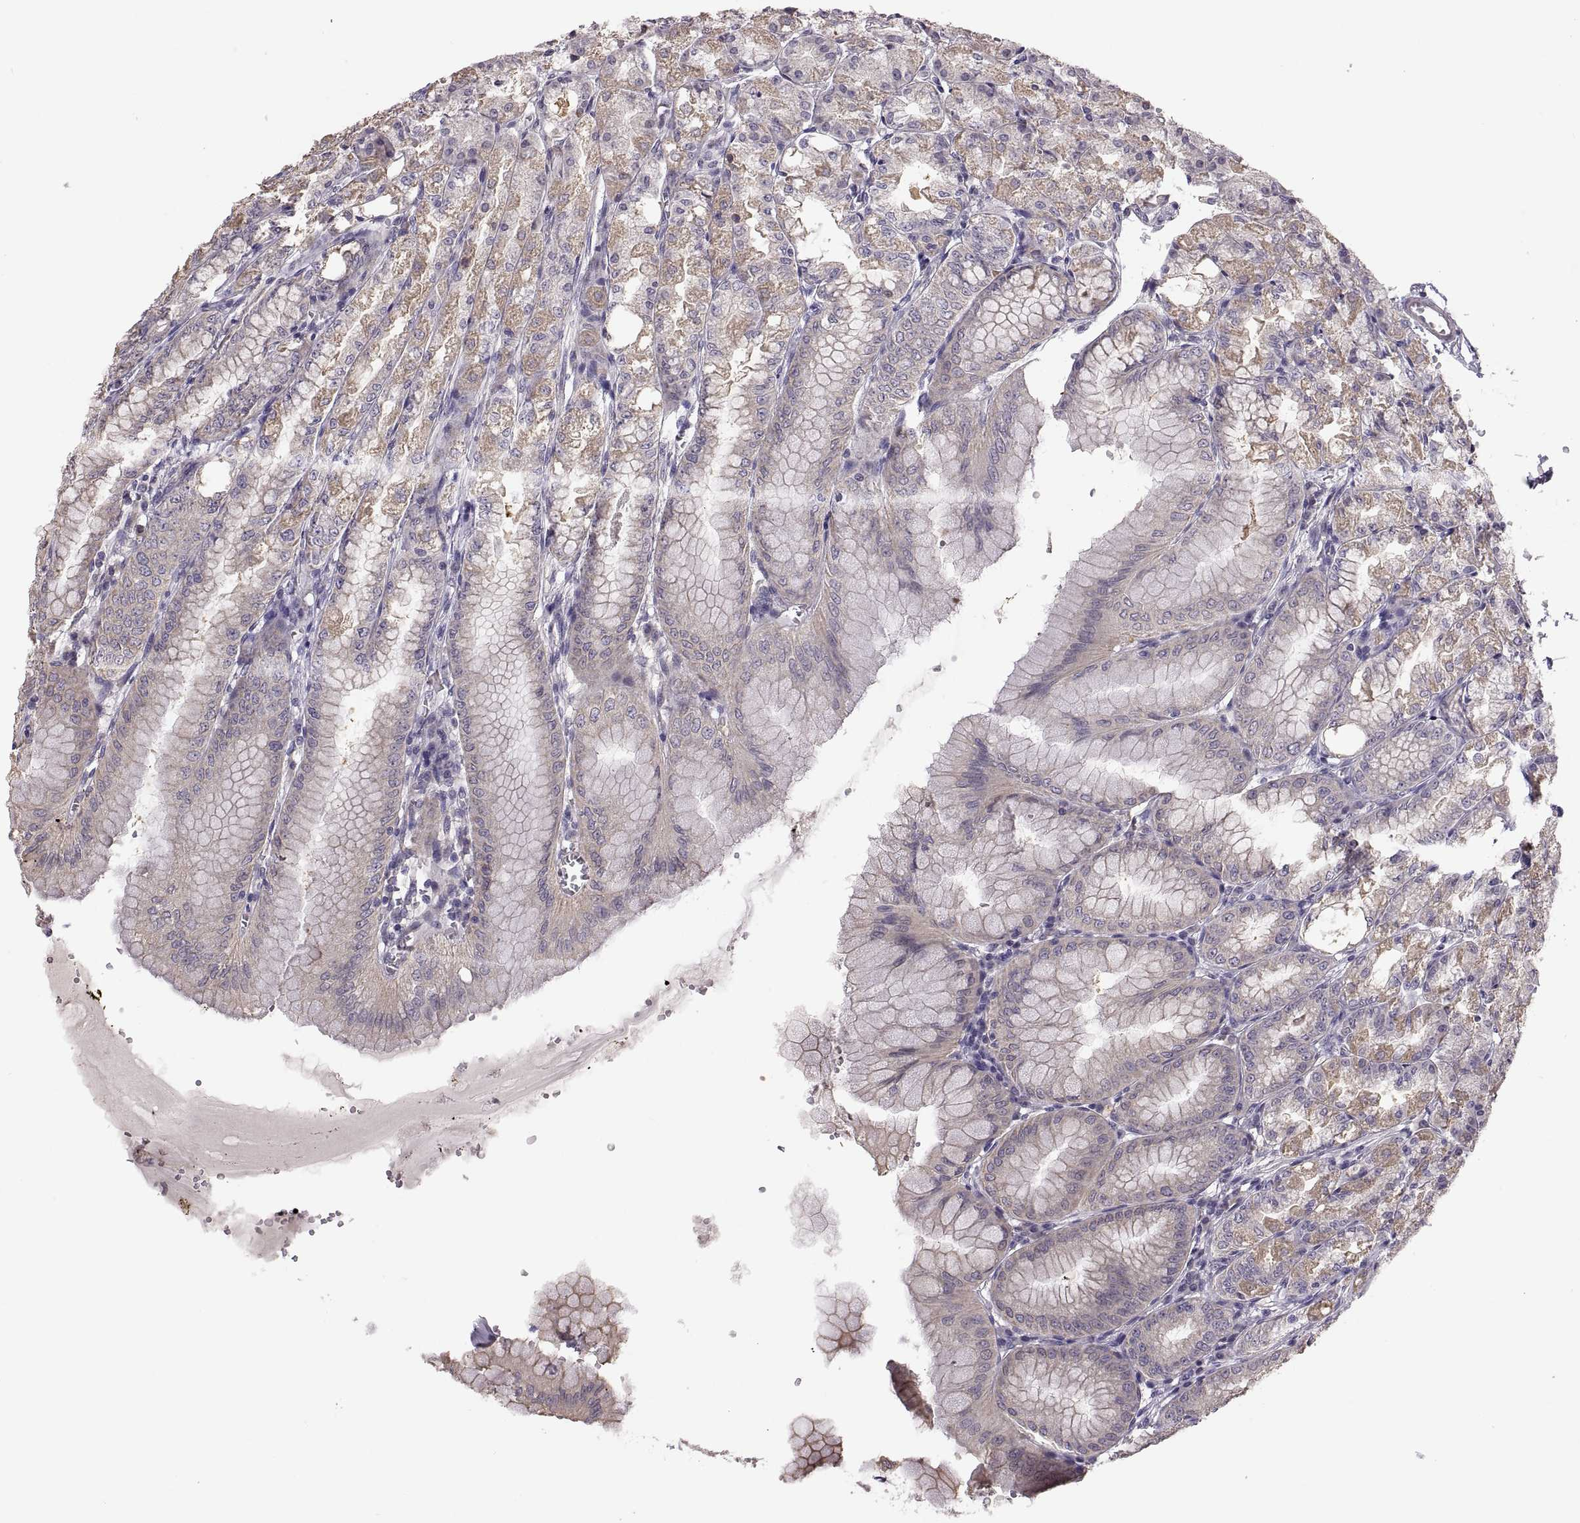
{"staining": {"intensity": "moderate", "quantity": ">75%", "location": "cytoplasmic/membranous"}, "tissue": "stomach", "cell_type": "Glandular cells", "image_type": "normal", "snomed": [{"axis": "morphology", "description": "Normal tissue, NOS"}, {"axis": "topography", "description": "Stomach, lower"}], "caption": "Moderate cytoplasmic/membranous protein staining is appreciated in about >75% of glandular cells in stomach.", "gene": "ACSBG2", "patient": {"sex": "male", "age": 71}}